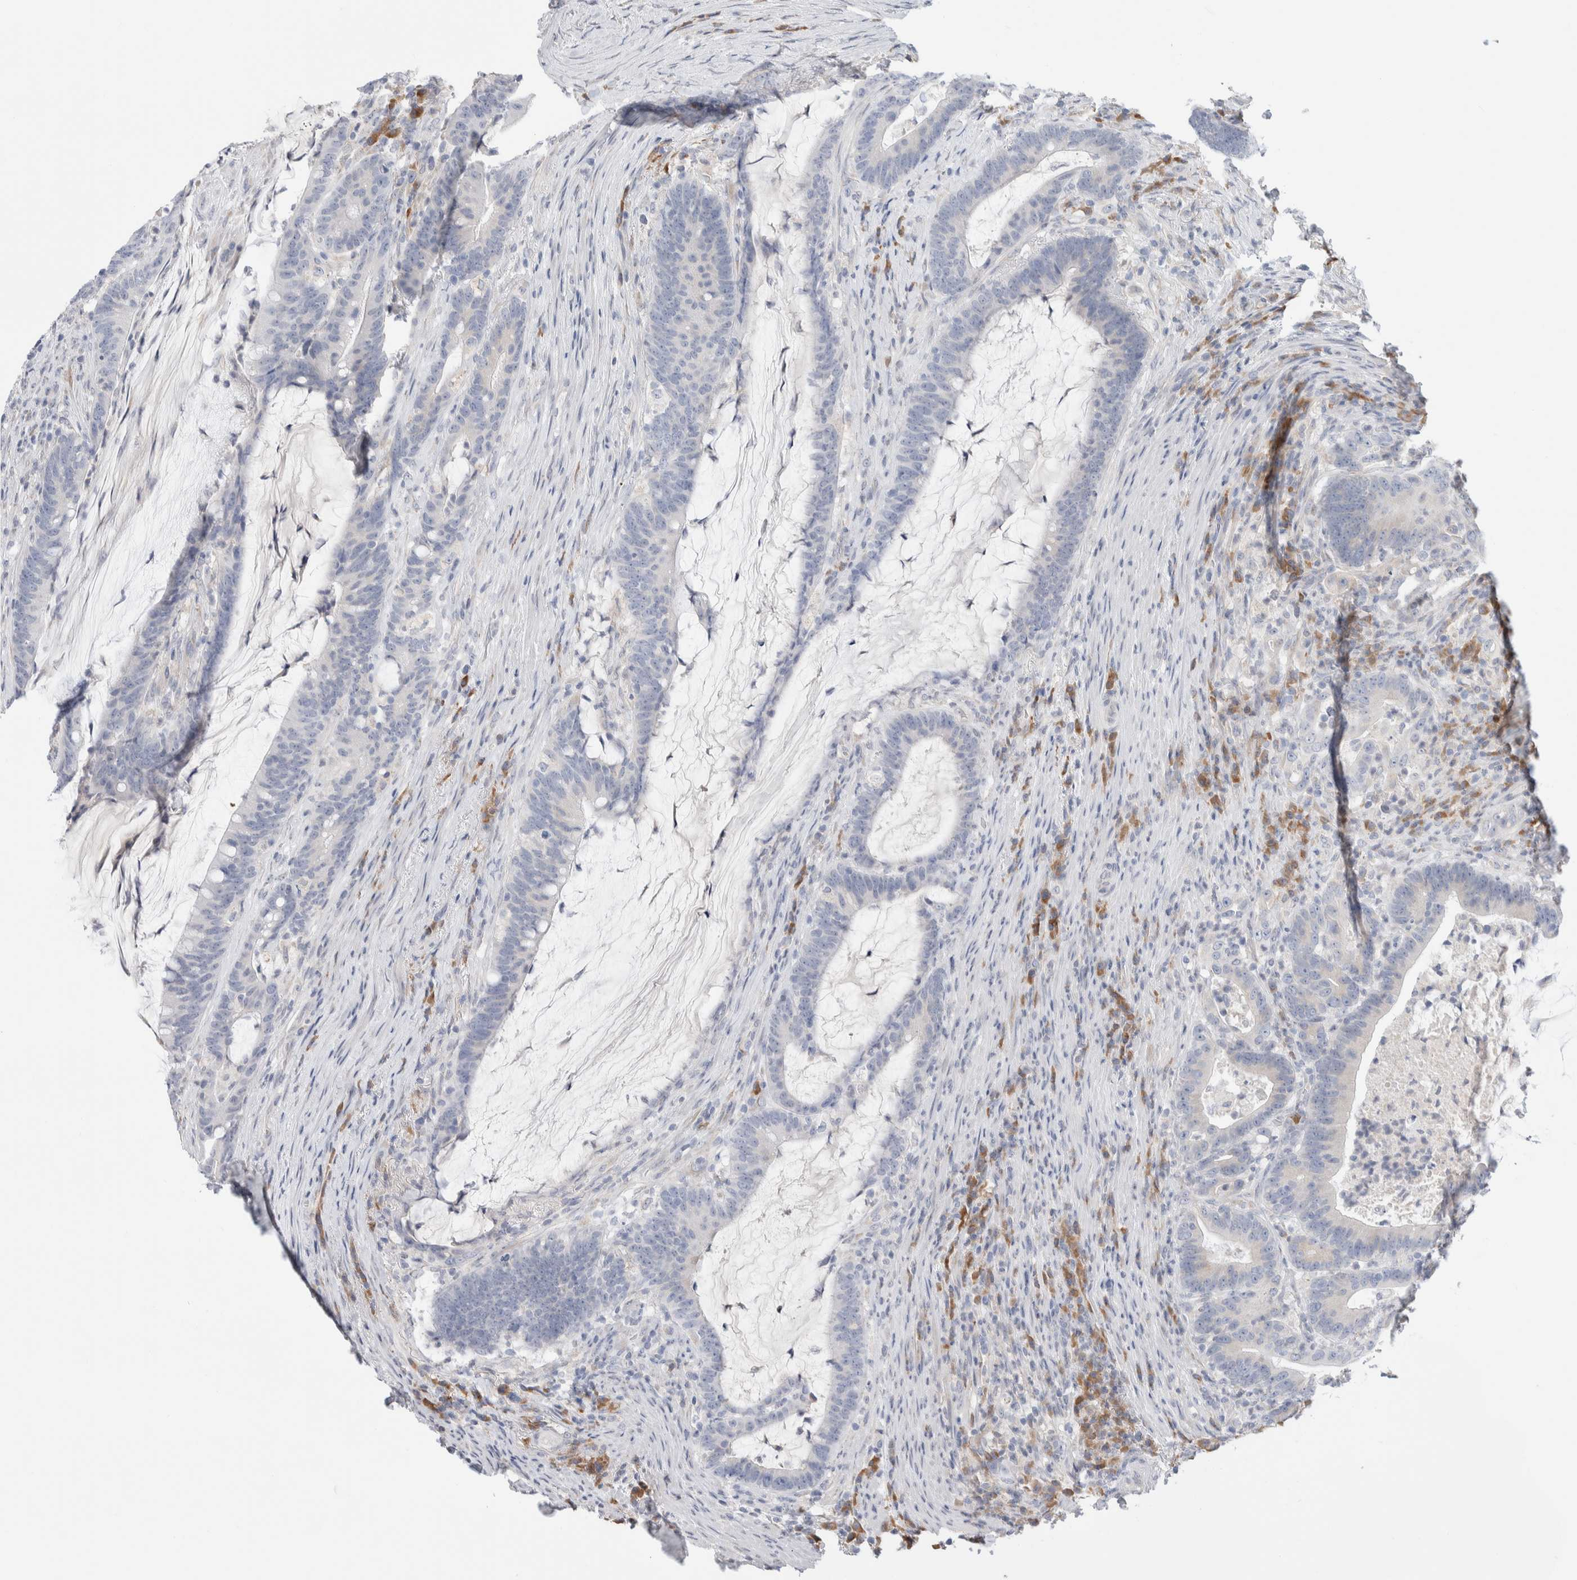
{"staining": {"intensity": "negative", "quantity": "none", "location": "none"}, "tissue": "colorectal cancer", "cell_type": "Tumor cells", "image_type": "cancer", "snomed": [{"axis": "morphology", "description": "Adenocarcinoma, NOS"}, {"axis": "topography", "description": "Colon"}], "caption": "Tumor cells are negative for protein expression in human colorectal cancer (adenocarcinoma).", "gene": "RUSF1", "patient": {"sex": "female", "age": 66}}